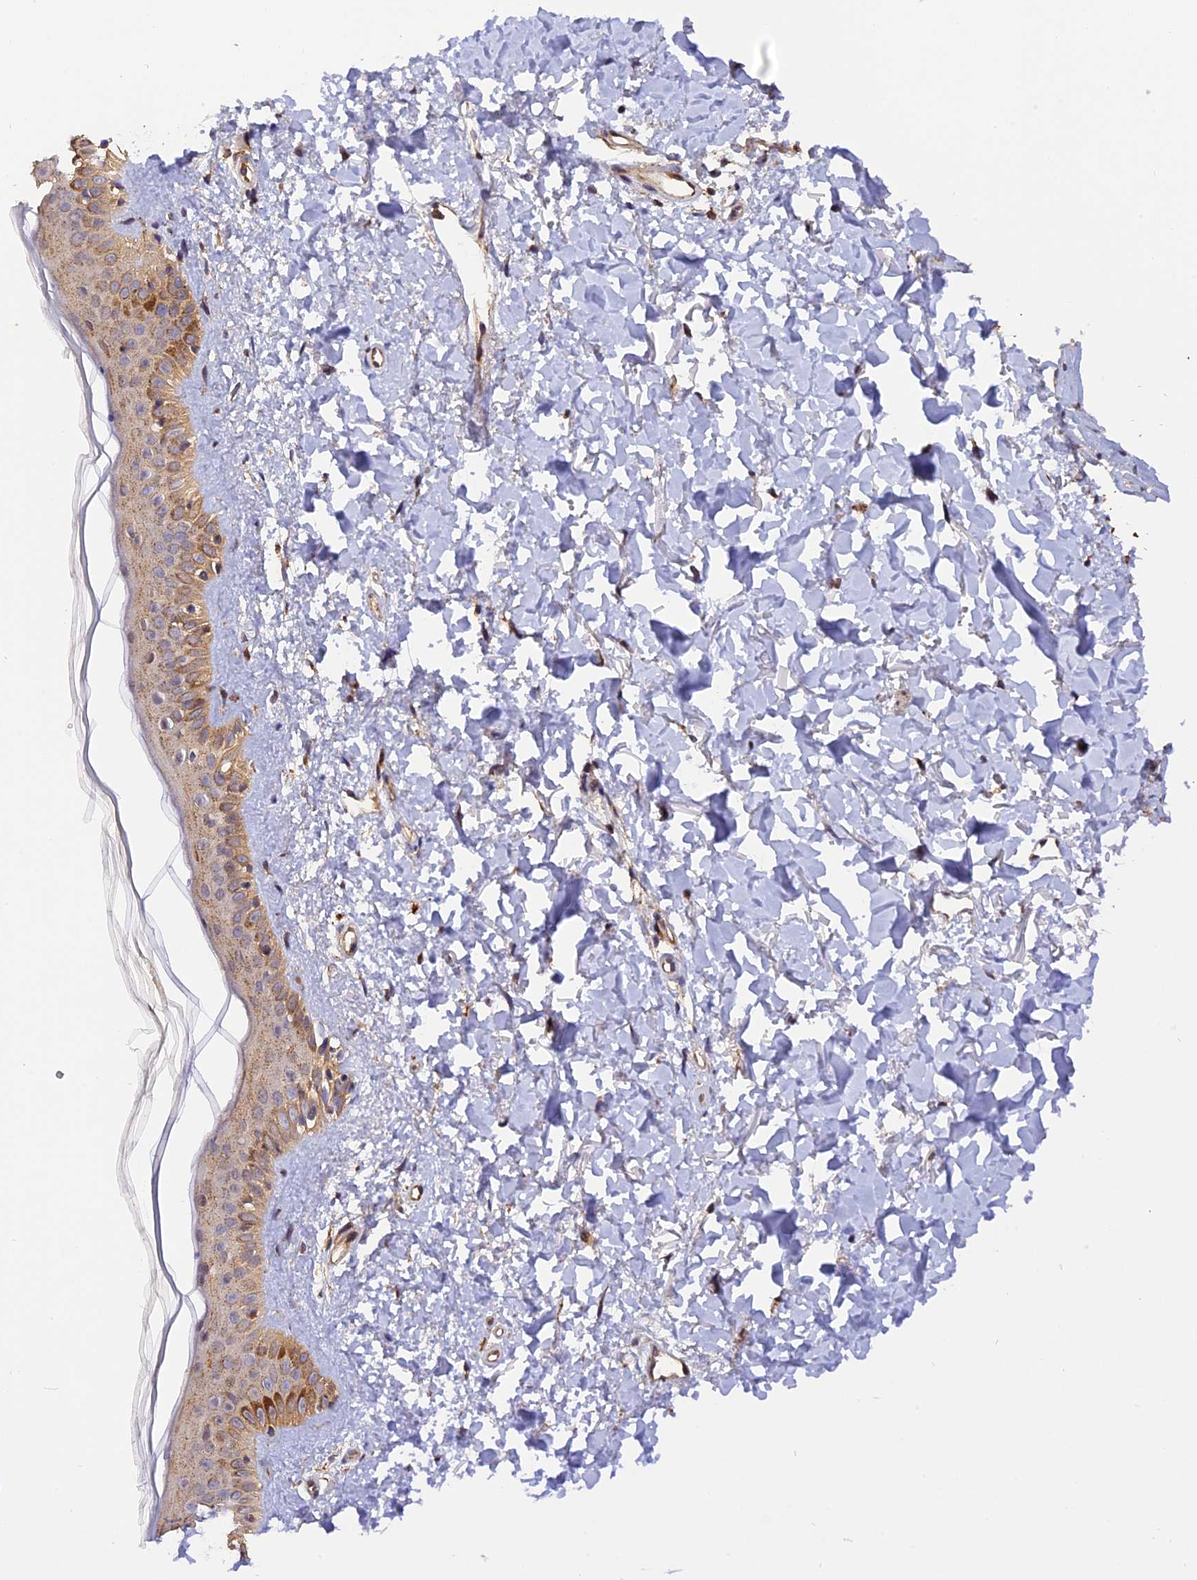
{"staining": {"intensity": "strong", "quantity": ">75%", "location": "cytoplasmic/membranous"}, "tissue": "skin", "cell_type": "Fibroblasts", "image_type": "normal", "snomed": [{"axis": "morphology", "description": "Normal tissue, NOS"}, {"axis": "topography", "description": "Skin"}], "caption": "A high-resolution image shows immunohistochemistry staining of benign skin, which shows strong cytoplasmic/membranous staining in approximately >75% of fibroblasts.", "gene": "PEX3", "patient": {"sex": "female", "age": 58}}